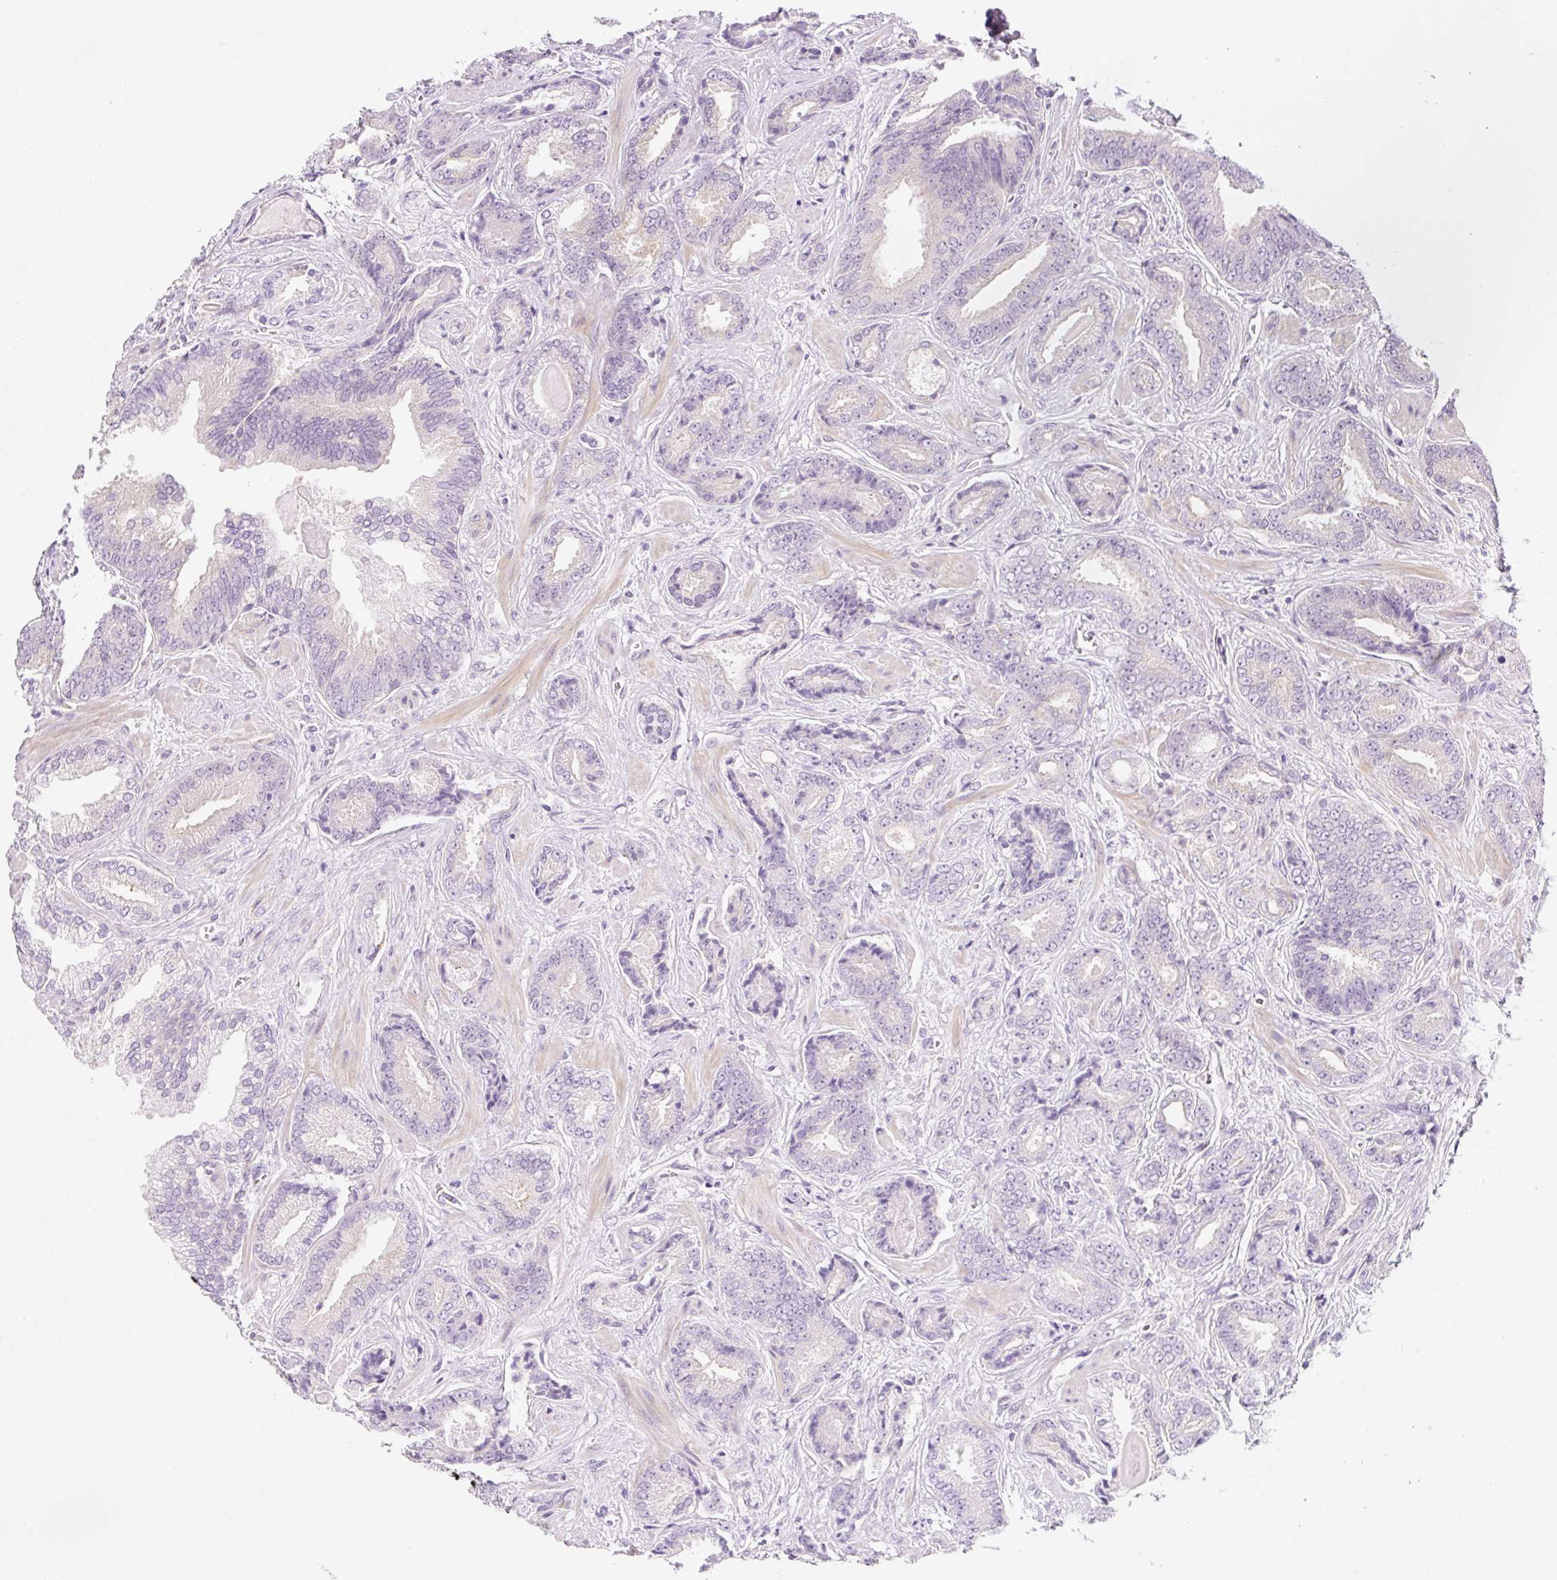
{"staining": {"intensity": "negative", "quantity": "none", "location": "none"}, "tissue": "prostate cancer", "cell_type": "Tumor cells", "image_type": "cancer", "snomed": [{"axis": "morphology", "description": "Adenocarcinoma, Low grade"}, {"axis": "topography", "description": "Prostate"}], "caption": "Tumor cells show no significant expression in prostate cancer (low-grade adenocarcinoma).", "gene": "SYNE3", "patient": {"sex": "male", "age": 62}}